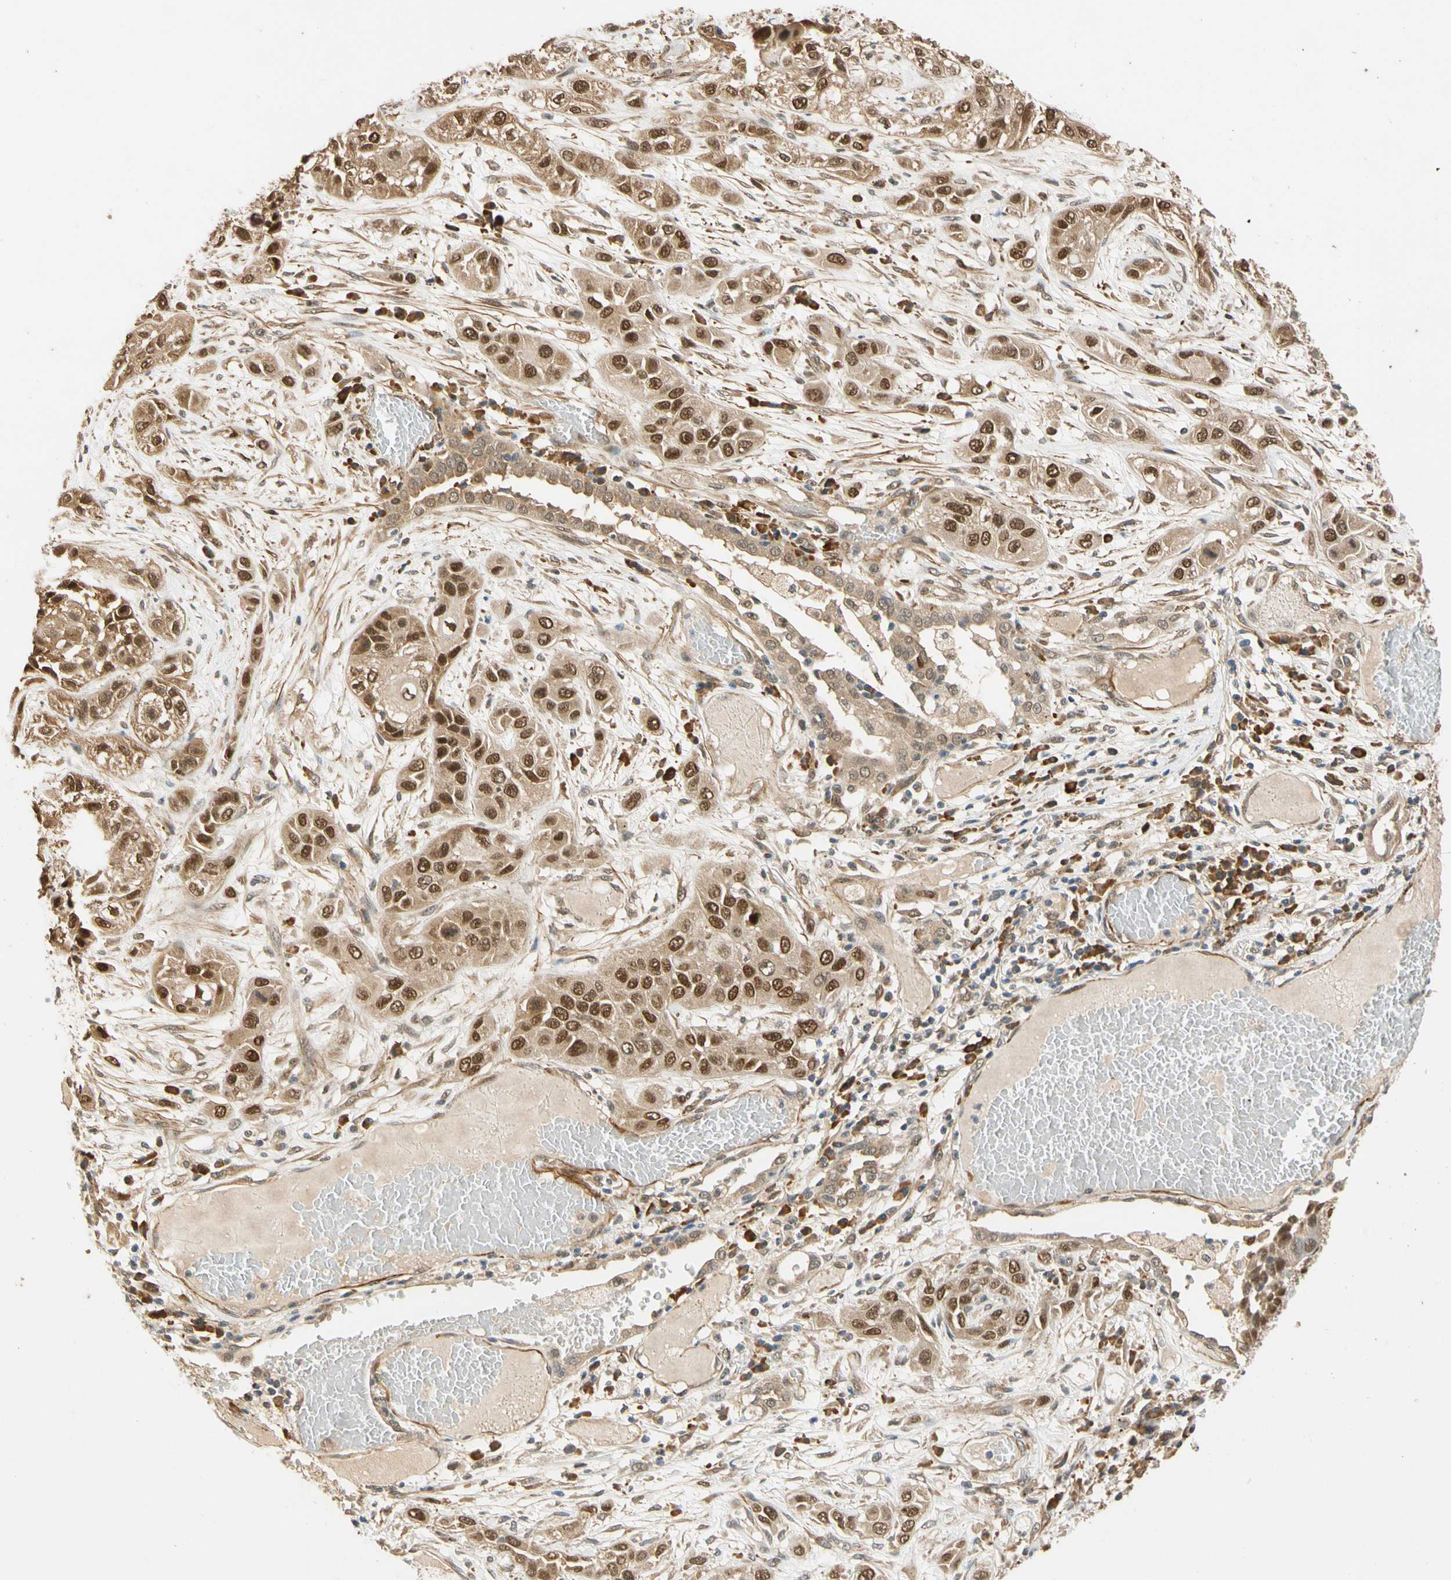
{"staining": {"intensity": "strong", "quantity": ">75%", "location": "nuclear"}, "tissue": "lung cancer", "cell_type": "Tumor cells", "image_type": "cancer", "snomed": [{"axis": "morphology", "description": "Squamous cell carcinoma, NOS"}, {"axis": "topography", "description": "Lung"}], "caption": "An IHC micrograph of neoplastic tissue is shown. Protein staining in brown highlights strong nuclear positivity in lung squamous cell carcinoma within tumor cells. Nuclei are stained in blue.", "gene": "QSER1", "patient": {"sex": "male", "age": 71}}